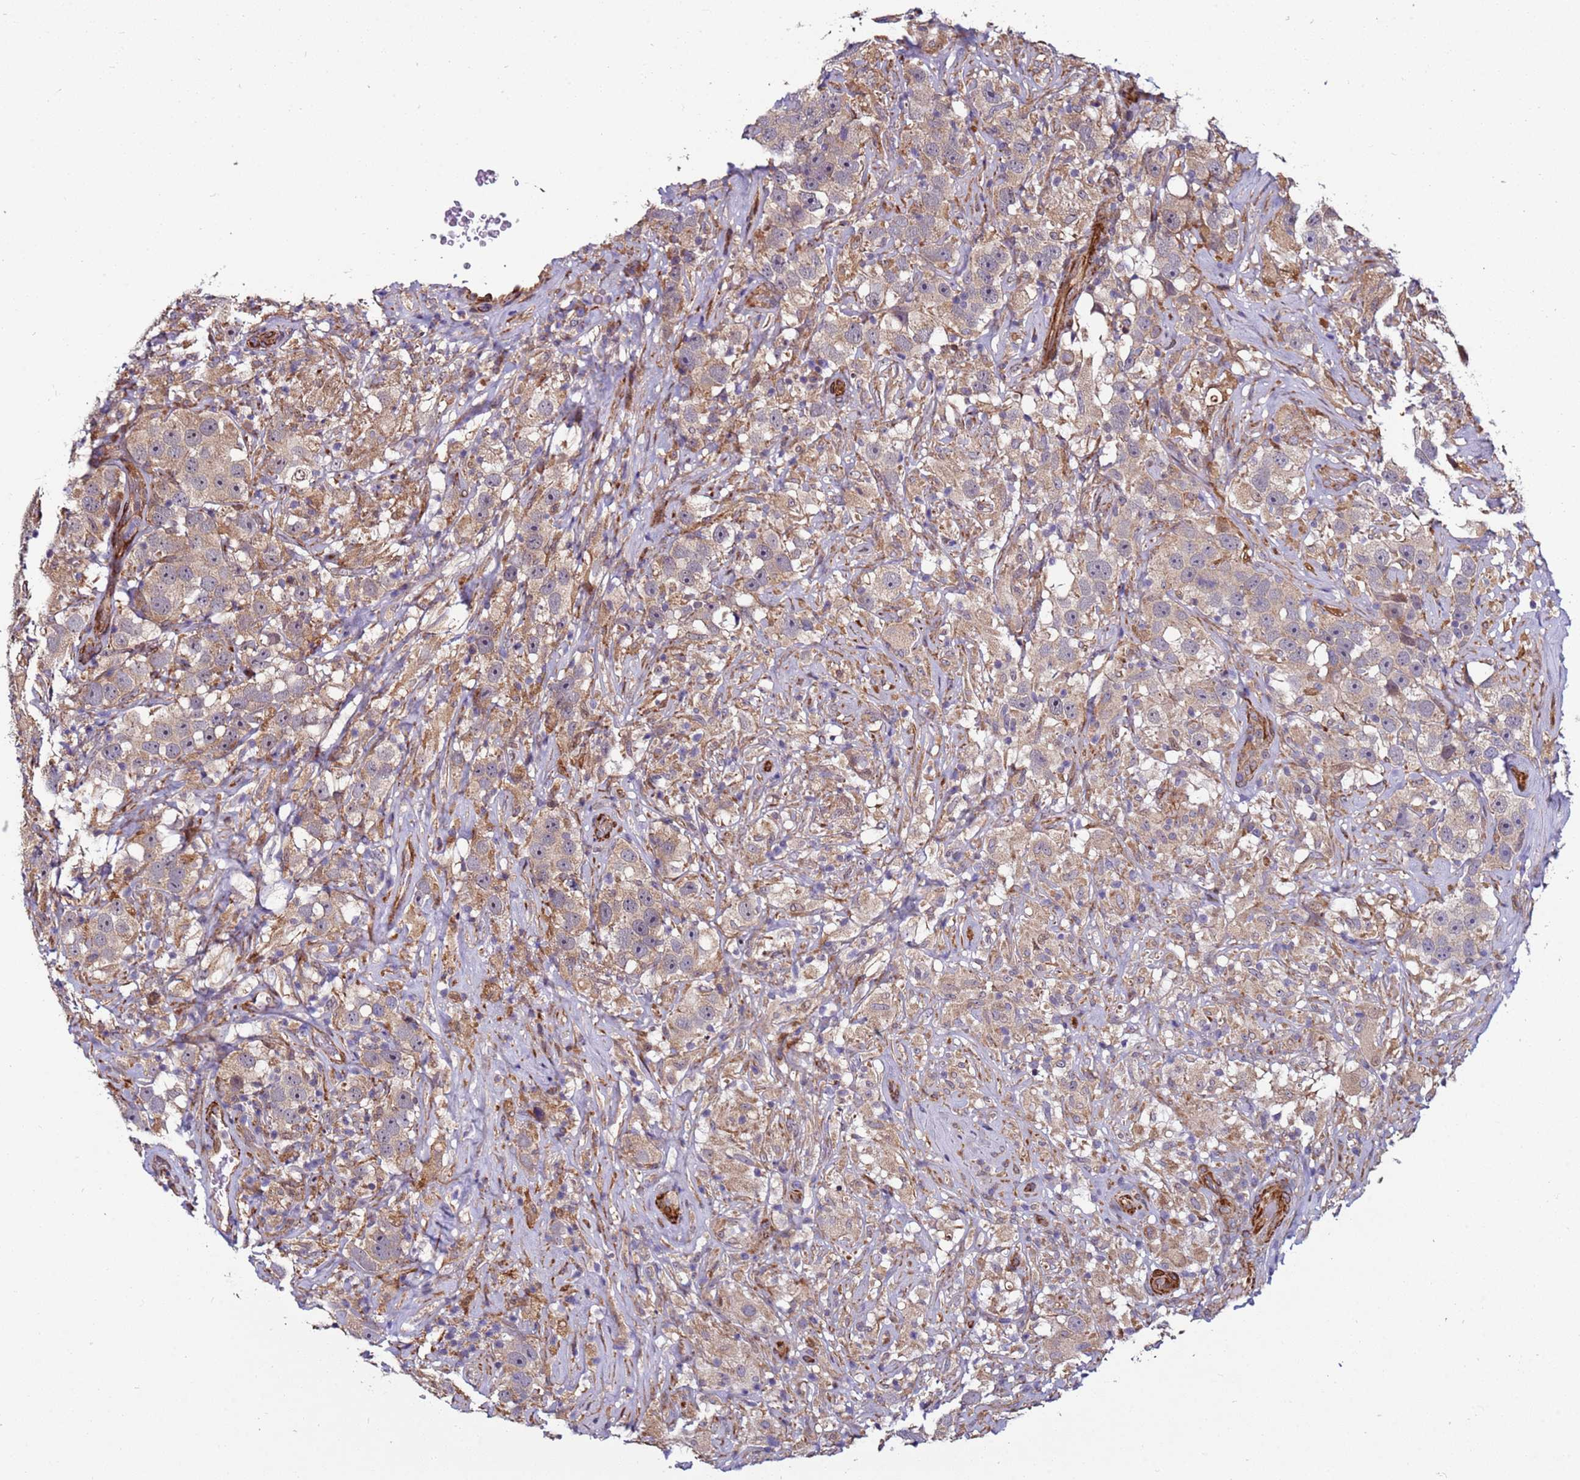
{"staining": {"intensity": "weak", "quantity": ">75%", "location": "cytoplasmic/membranous"}, "tissue": "testis cancer", "cell_type": "Tumor cells", "image_type": "cancer", "snomed": [{"axis": "morphology", "description": "Seminoma, NOS"}, {"axis": "topography", "description": "Testis"}], "caption": "Immunohistochemistry of seminoma (testis) reveals low levels of weak cytoplasmic/membranous expression in approximately >75% of tumor cells.", "gene": "MCRIP1", "patient": {"sex": "male", "age": 49}}